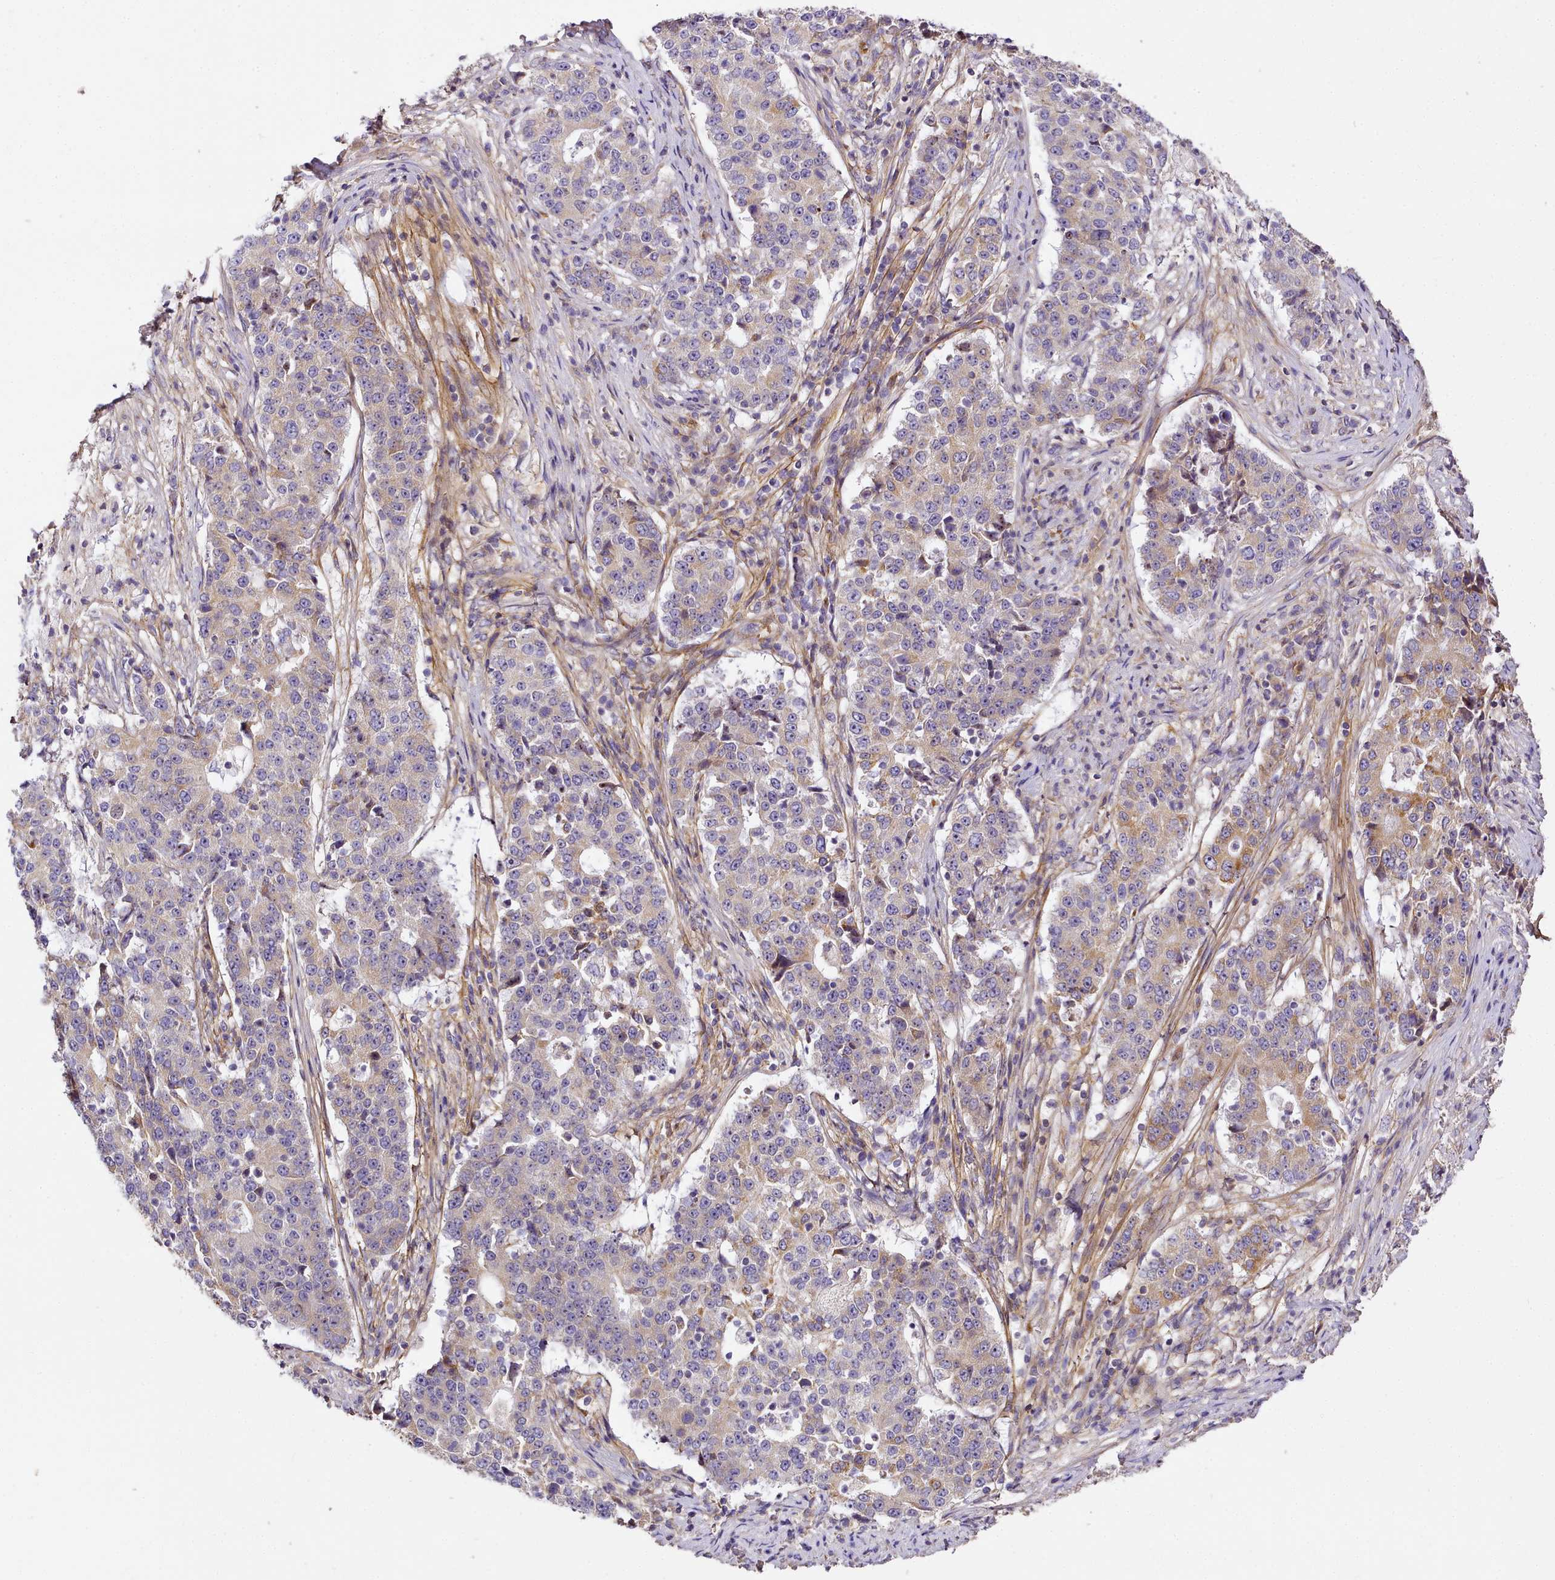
{"staining": {"intensity": "weak", "quantity": "<25%", "location": "cytoplasmic/membranous"}, "tissue": "stomach cancer", "cell_type": "Tumor cells", "image_type": "cancer", "snomed": [{"axis": "morphology", "description": "Adenocarcinoma, NOS"}, {"axis": "topography", "description": "Stomach"}], "caption": "The IHC photomicrograph has no significant positivity in tumor cells of stomach cancer (adenocarcinoma) tissue.", "gene": "NBPF1", "patient": {"sex": "male", "age": 59}}